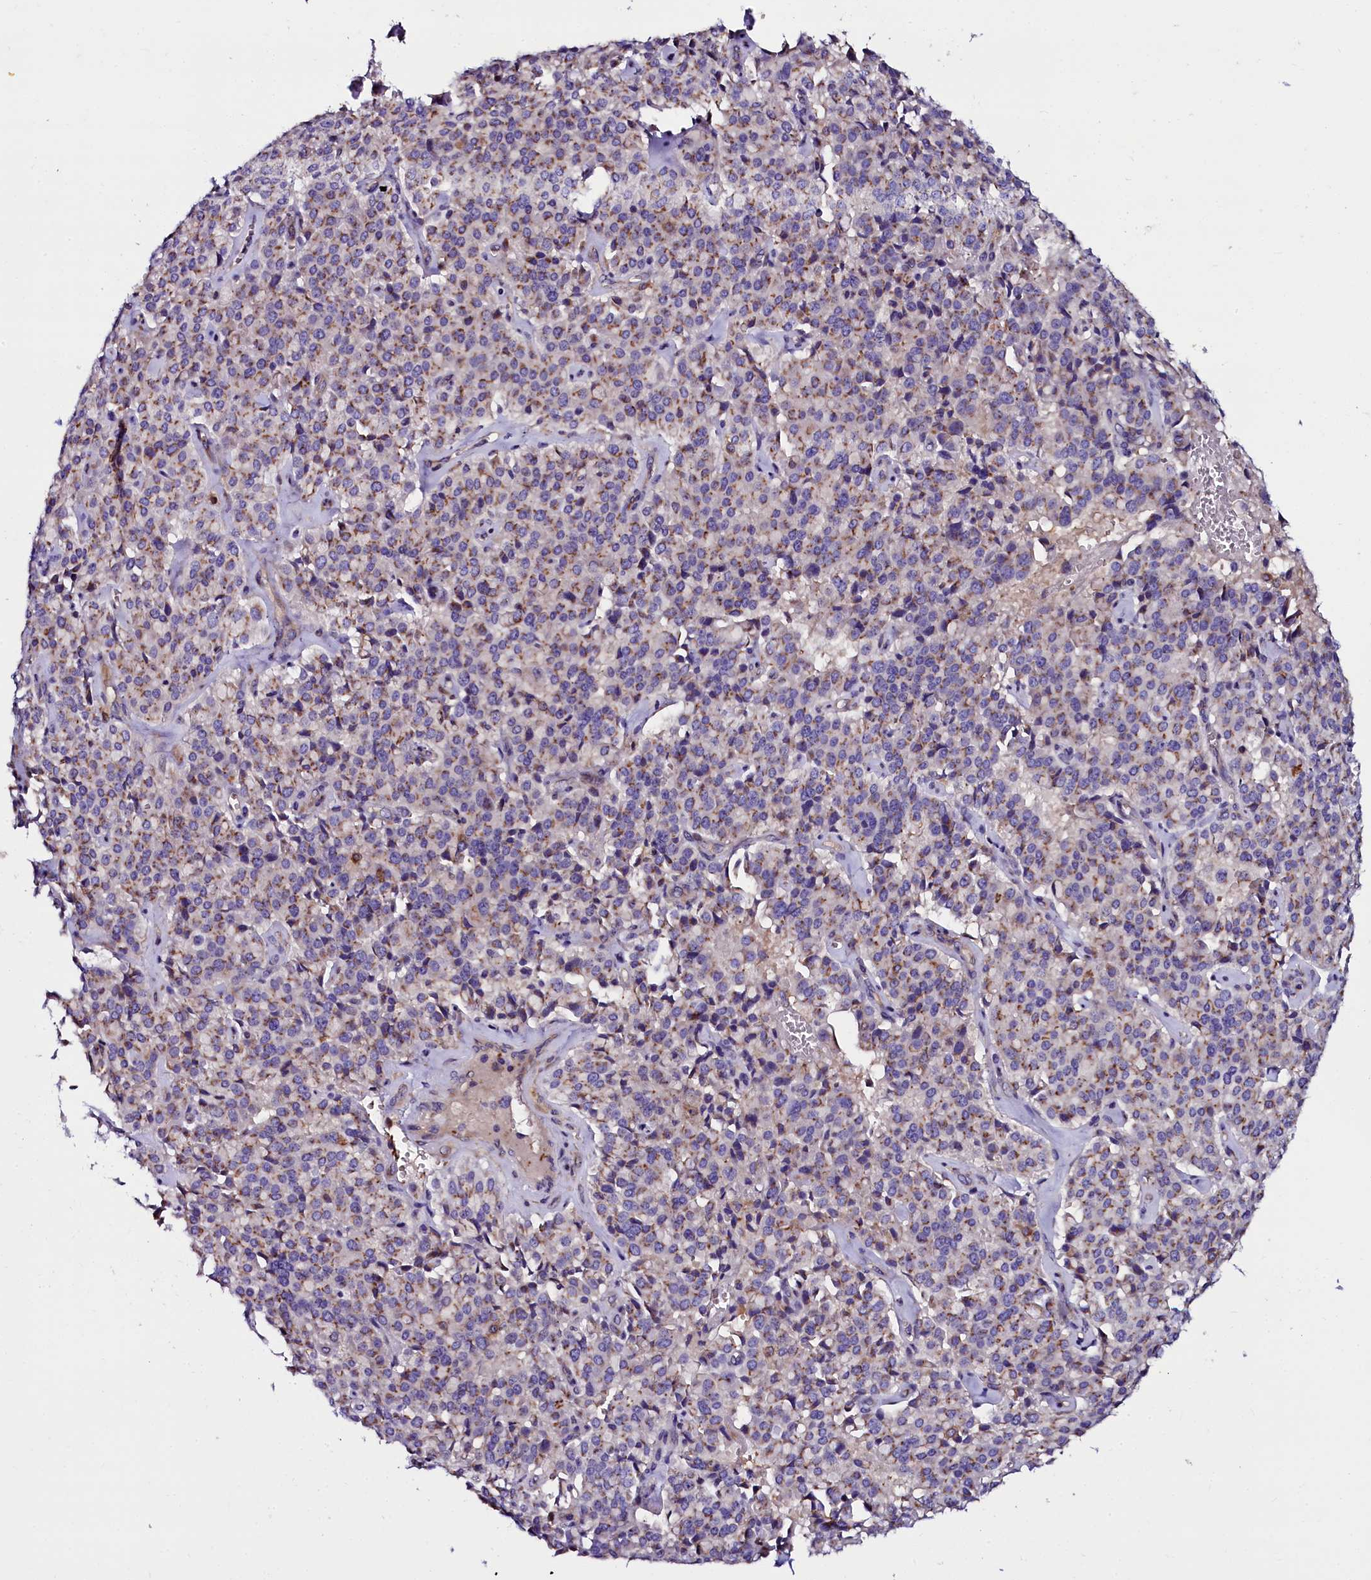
{"staining": {"intensity": "weak", "quantity": ">75%", "location": "cytoplasmic/membranous"}, "tissue": "pancreatic cancer", "cell_type": "Tumor cells", "image_type": "cancer", "snomed": [{"axis": "morphology", "description": "Adenocarcinoma, NOS"}, {"axis": "topography", "description": "Pancreas"}], "caption": "Tumor cells demonstrate low levels of weak cytoplasmic/membranous positivity in about >75% of cells in human pancreatic cancer (adenocarcinoma).", "gene": "OTOL1", "patient": {"sex": "male", "age": 65}}